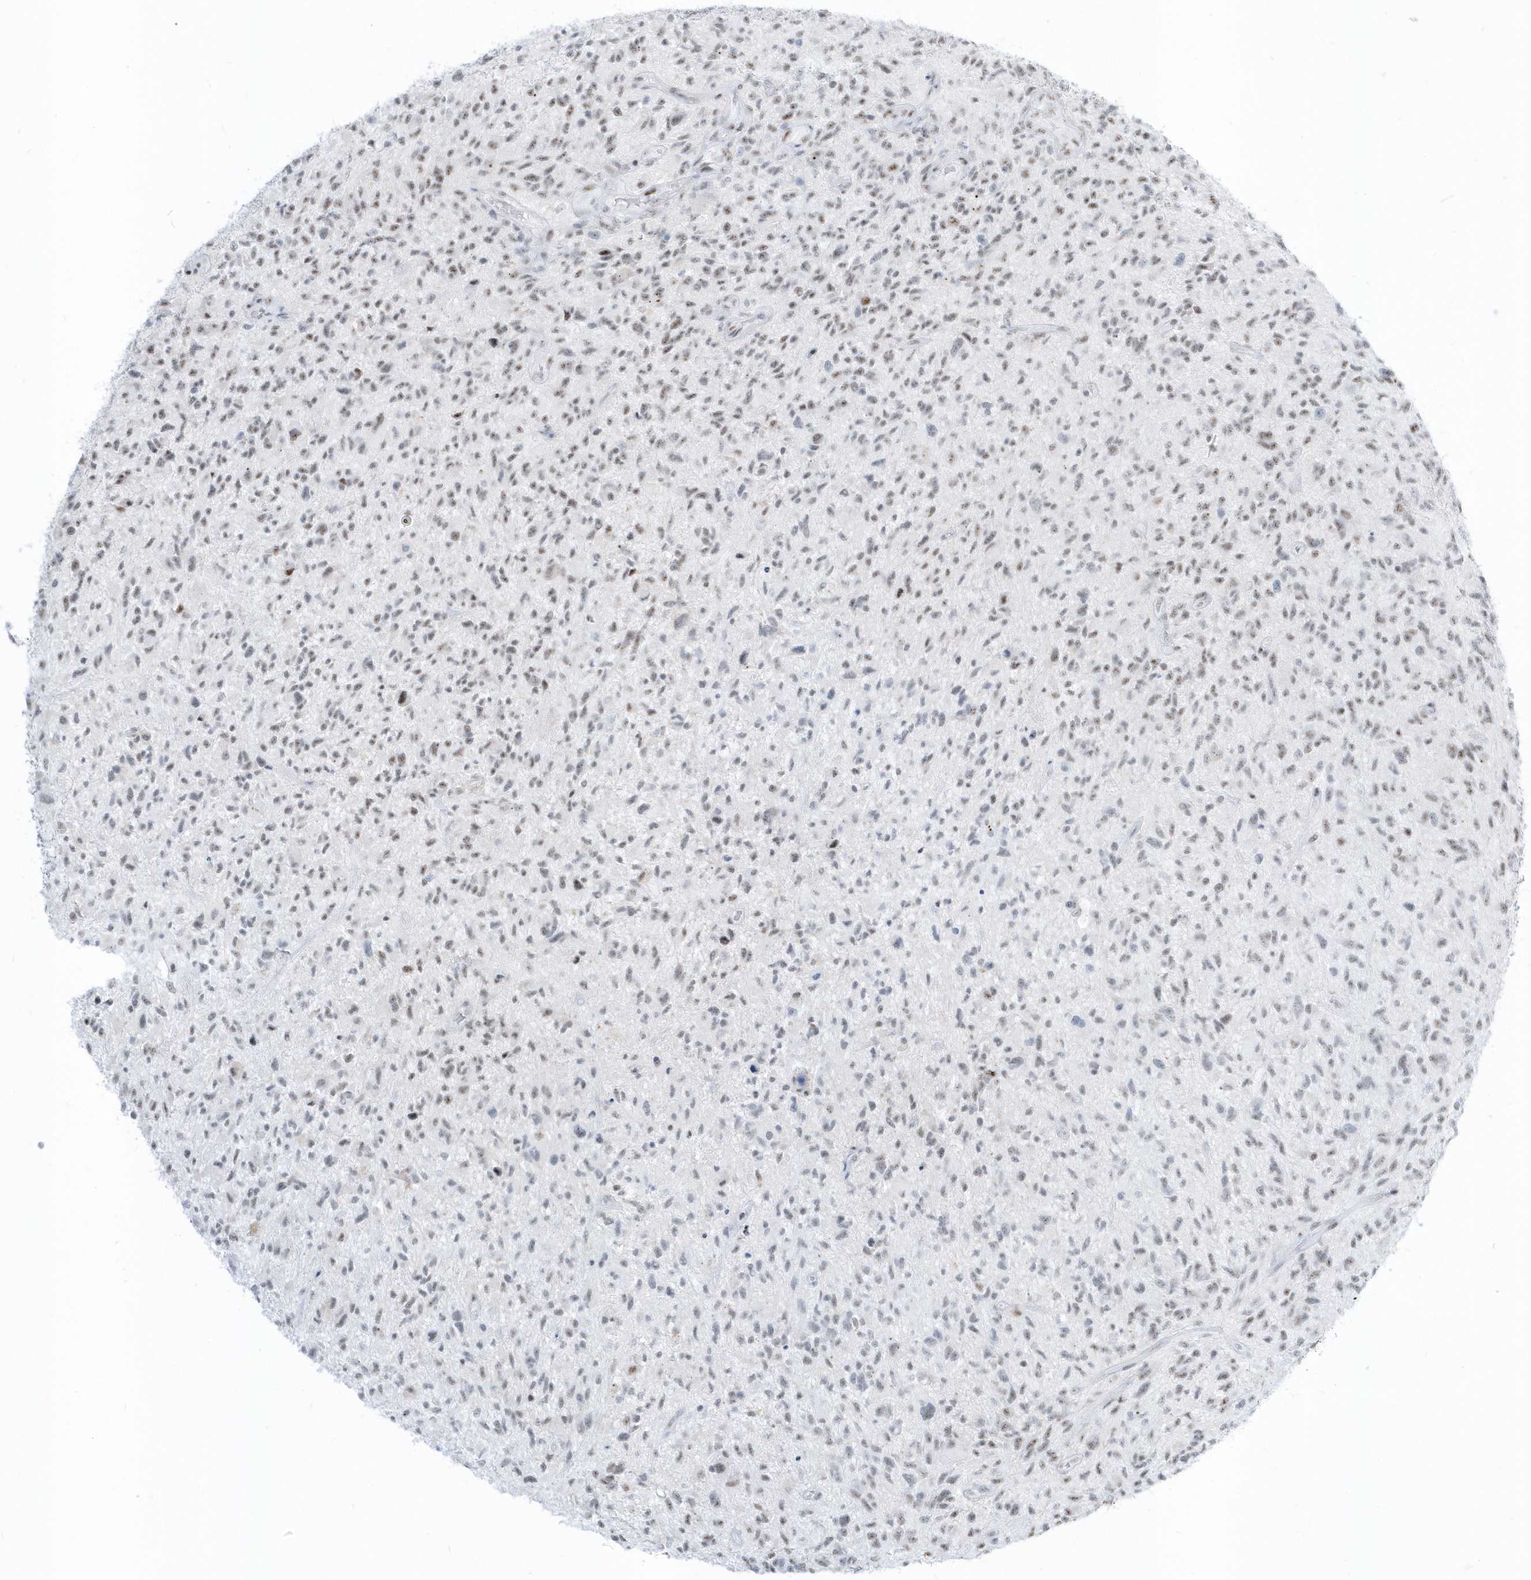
{"staining": {"intensity": "weak", "quantity": "25%-75%", "location": "nuclear"}, "tissue": "glioma", "cell_type": "Tumor cells", "image_type": "cancer", "snomed": [{"axis": "morphology", "description": "Glioma, malignant, High grade"}, {"axis": "topography", "description": "Brain"}], "caption": "The immunohistochemical stain shows weak nuclear expression in tumor cells of malignant glioma (high-grade) tissue.", "gene": "PLEKHN1", "patient": {"sex": "male", "age": 47}}